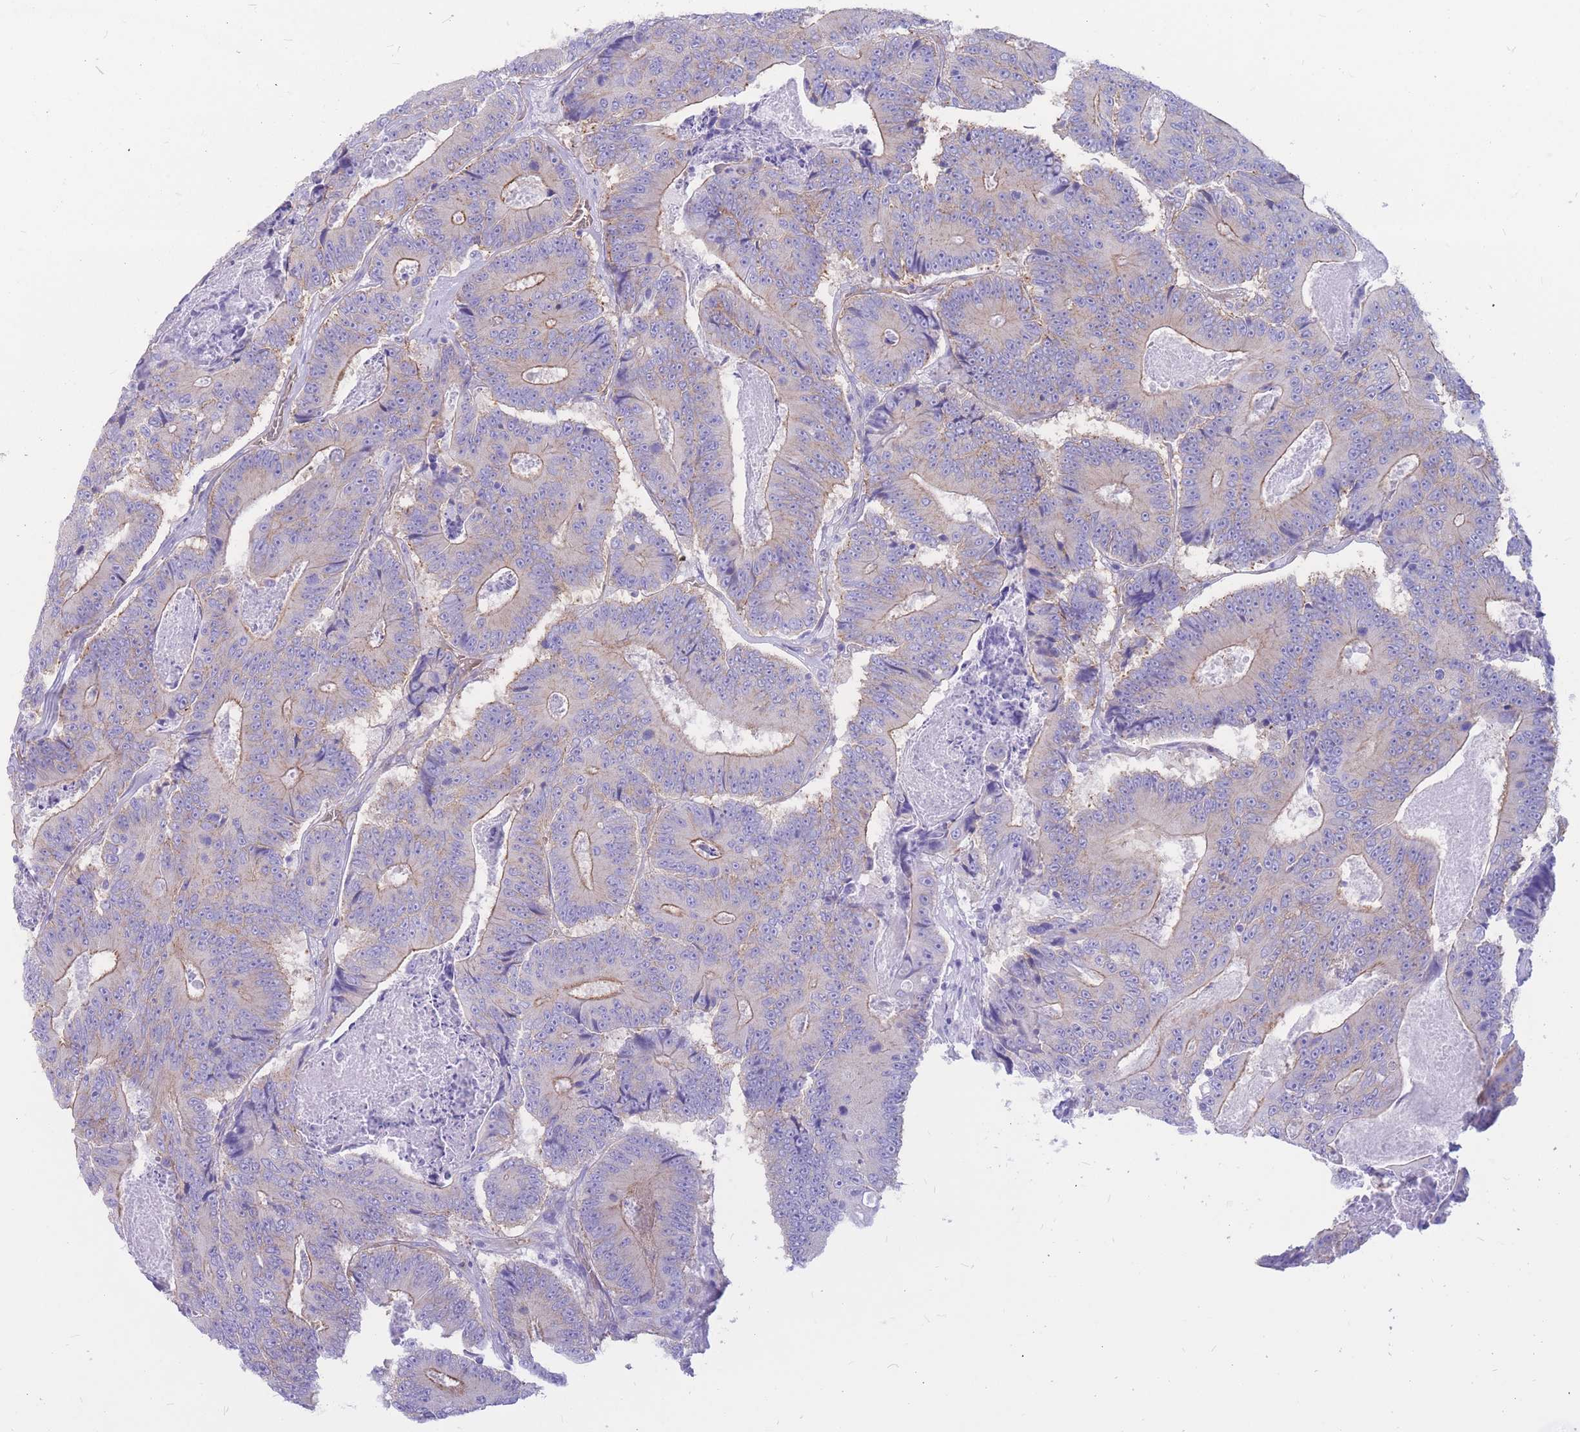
{"staining": {"intensity": "moderate", "quantity": "25%-75%", "location": "cytoplasmic/membranous"}, "tissue": "colorectal cancer", "cell_type": "Tumor cells", "image_type": "cancer", "snomed": [{"axis": "morphology", "description": "Adenocarcinoma, NOS"}, {"axis": "topography", "description": "Colon"}], "caption": "An immunohistochemistry (IHC) micrograph of tumor tissue is shown. Protein staining in brown shows moderate cytoplasmic/membranous positivity in colorectal cancer (adenocarcinoma) within tumor cells. (IHC, brightfield microscopy, high magnification).", "gene": "ADD2", "patient": {"sex": "male", "age": 83}}